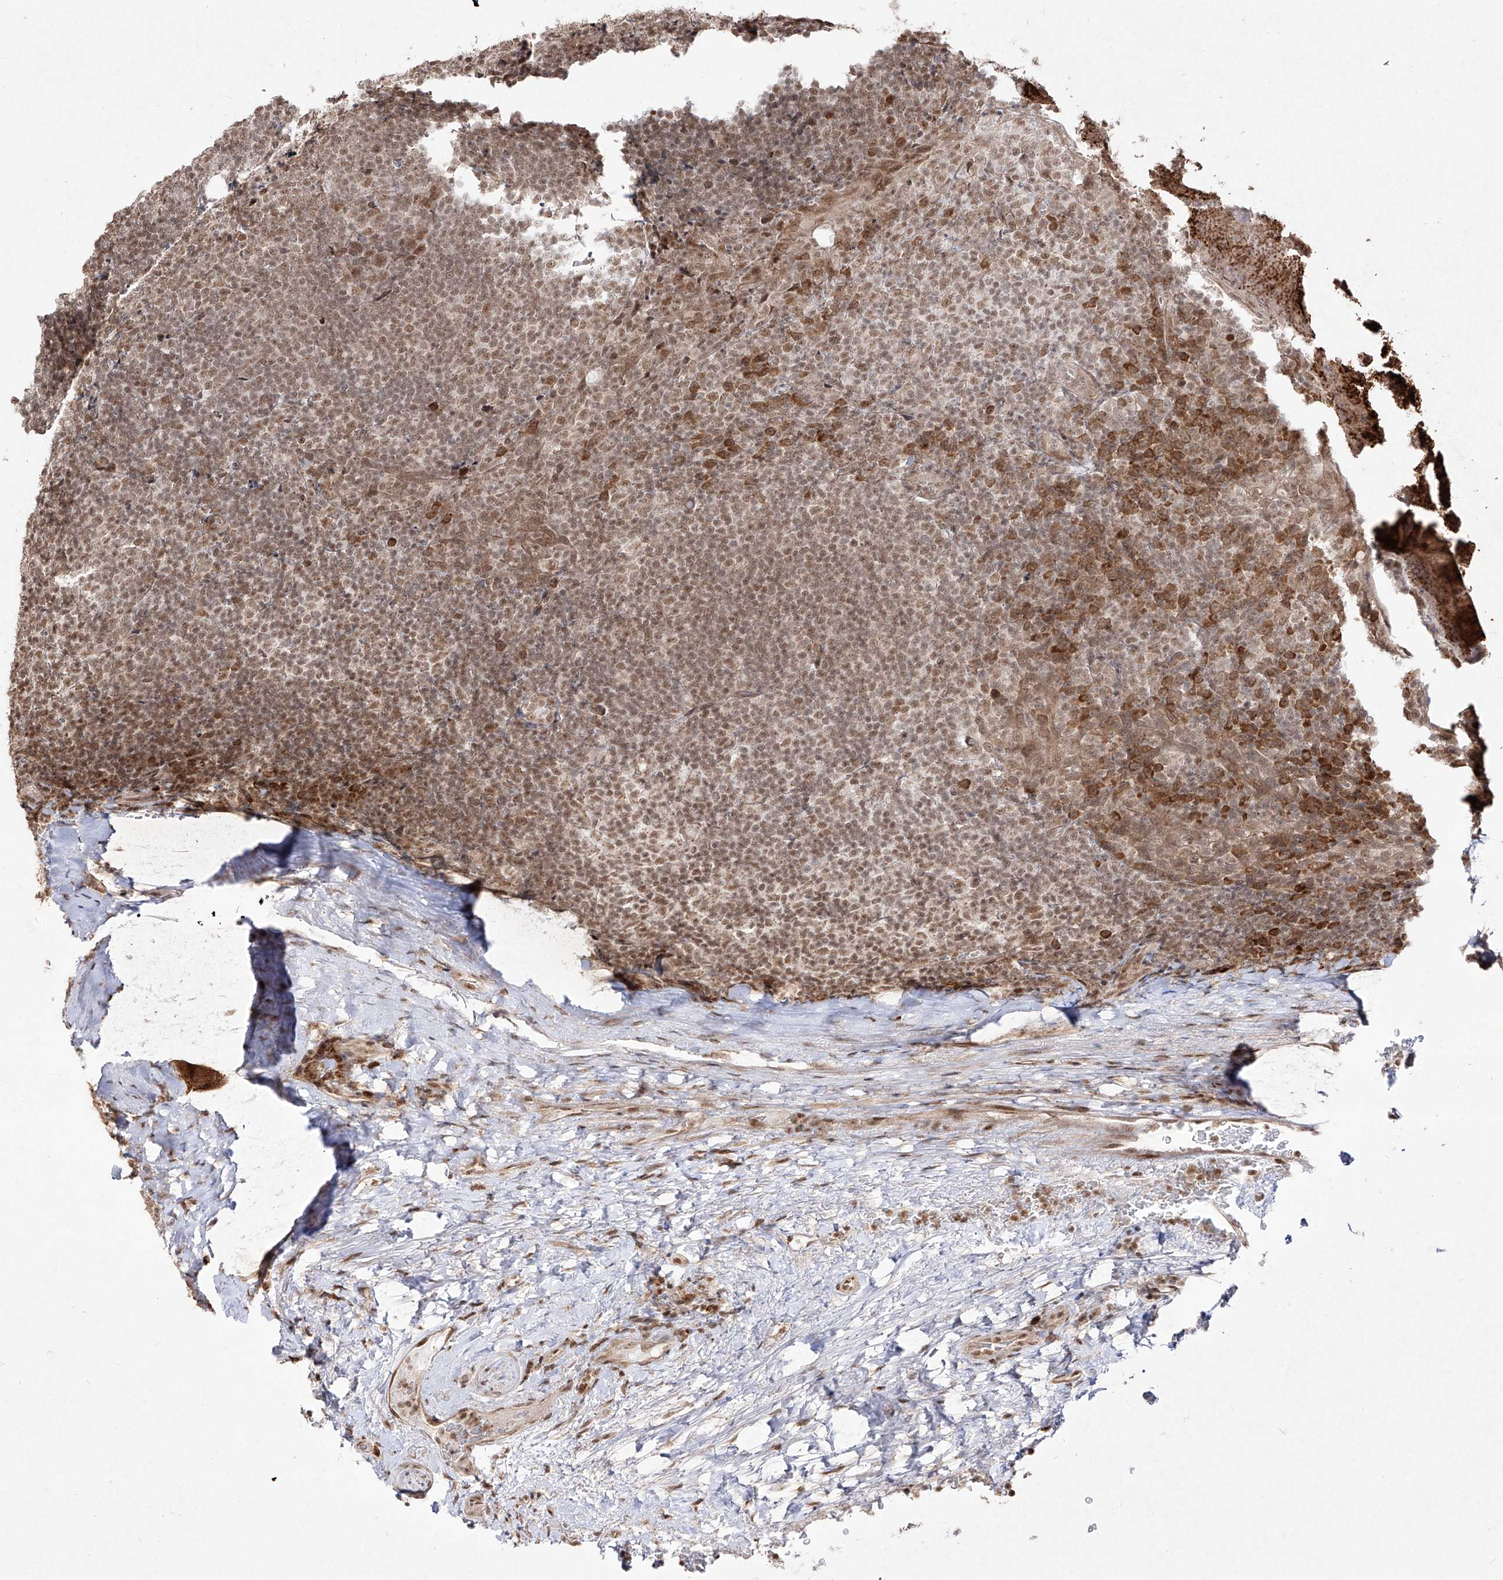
{"staining": {"intensity": "moderate", "quantity": "25%-75%", "location": "nuclear"}, "tissue": "tonsil", "cell_type": "Germinal center cells", "image_type": "normal", "snomed": [{"axis": "morphology", "description": "Normal tissue, NOS"}, {"axis": "topography", "description": "Tonsil"}], "caption": "IHC of unremarkable human tonsil demonstrates medium levels of moderate nuclear positivity in approximately 25%-75% of germinal center cells. (Stains: DAB in brown, nuclei in blue, Microscopy: brightfield microscopy at high magnification).", "gene": "SNRNP27", "patient": {"sex": "male", "age": 37}}